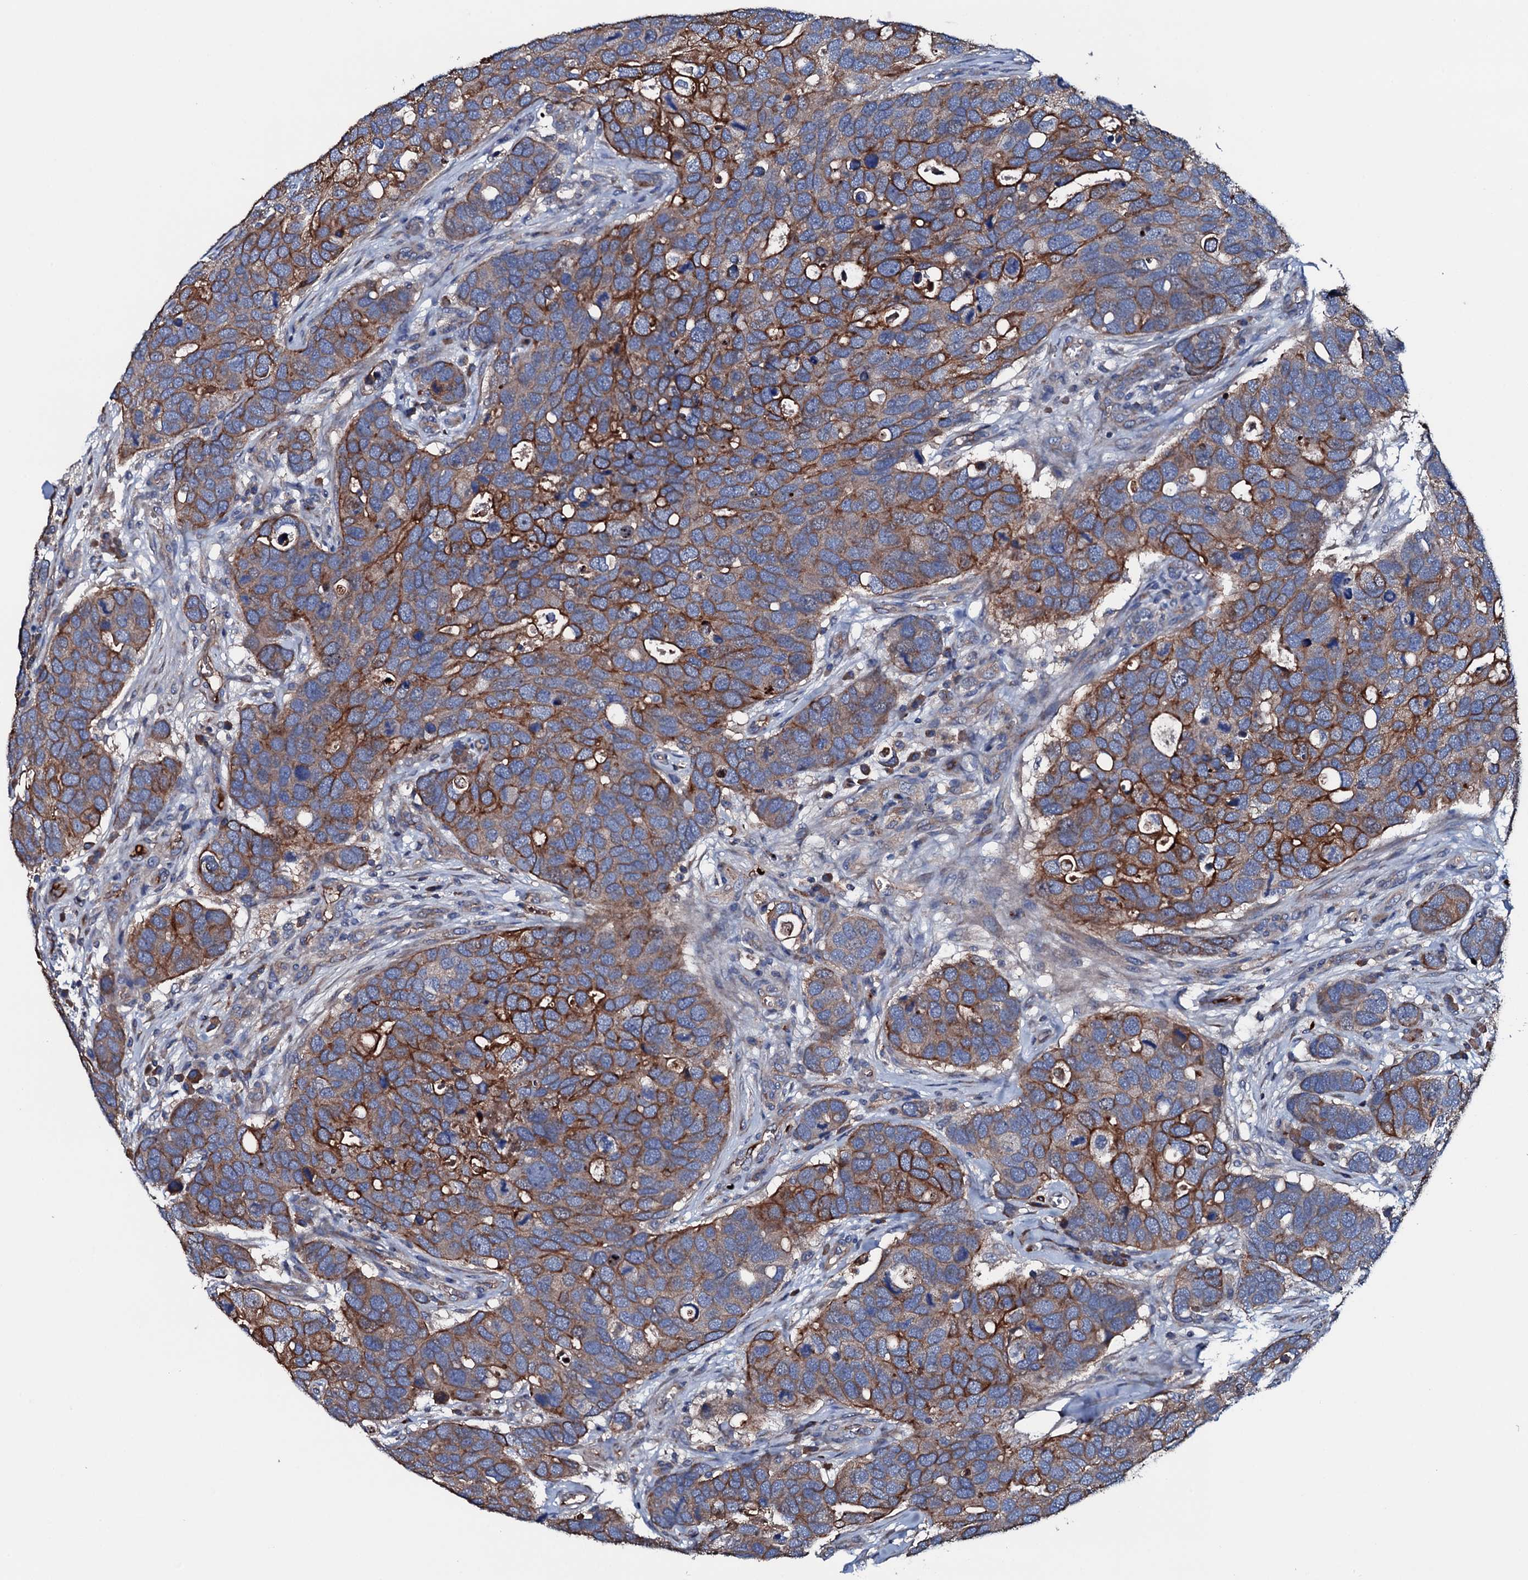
{"staining": {"intensity": "strong", "quantity": ">75%", "location": "cytoplasmic/membranous"}, "tissue": "breast cancer", "cell_type": "Tumor cells", "image_type": "cancer", "snomed": [{"axis": "morphology", "description": "Duct carcinoma"}, {"axis": "topography", "description": "Breast"}], "caption": "Immunohistochemistry (DAB (3,3'-diaminobenzidine)) staining of human breast cancer (intraductal carcinoma) reveals strong cytoplasmic/membranous protein positivity in about >75% of tumor cells.", "gene": "NEK1", "patient": {"sex": "female", "age": 83}}